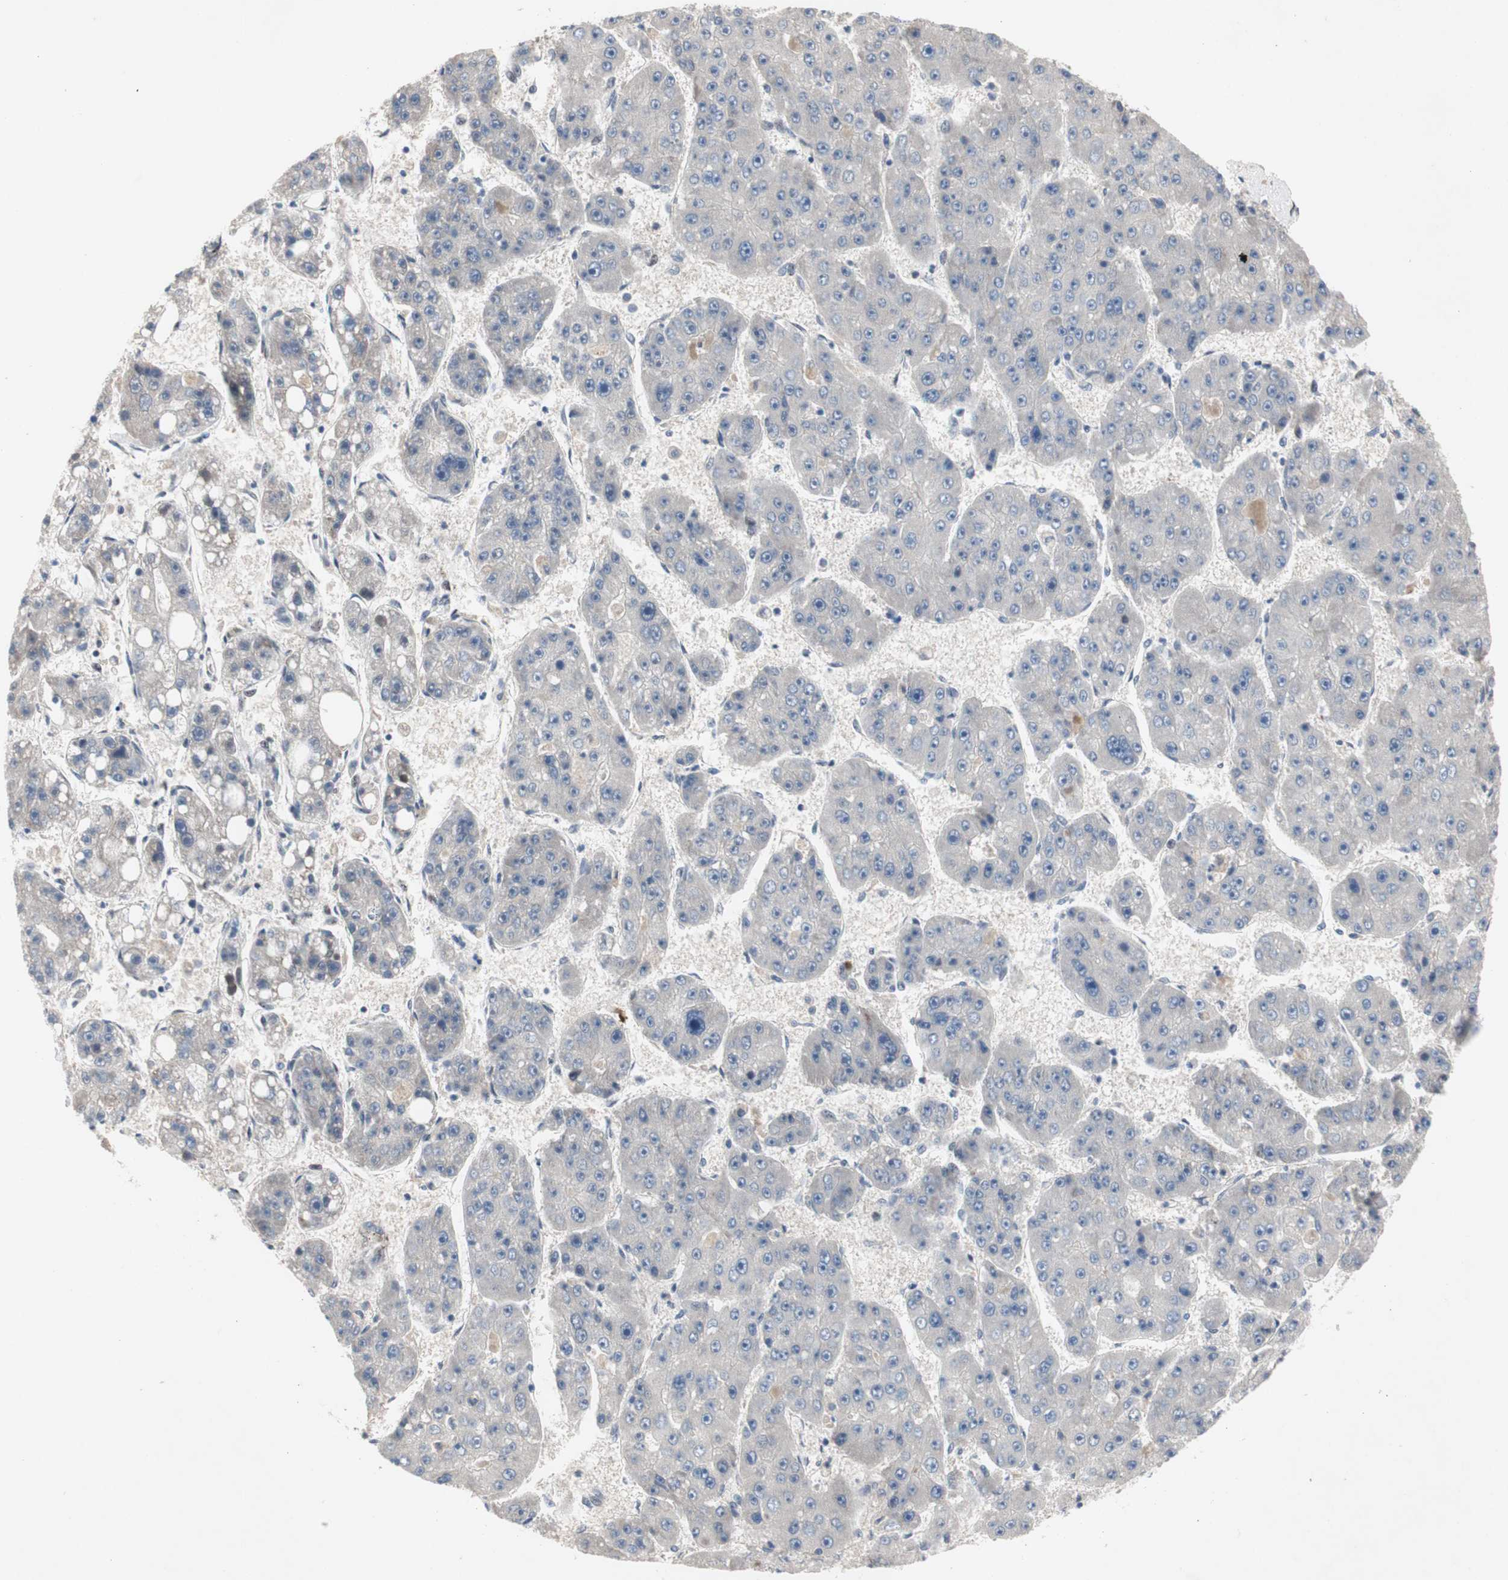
{"staining": {"intensity": "negative", "quantity": "none", "location": "none"}, "tissue": "liver cancer", "cell_type": "Tumor cells", "image_type": "cancer", "snomed": [{"axis": "morphology", "description": "Carcinoma, Hepatocellular, NOS"}, {"axis": "topography", "description": "Liver"}], "caption": "The IHC histopathology image has no significant positivity in tumor cells of liver cancer (hepatocellular carcinoma) tissue.", "gene": "SOX7", "patient": {"sex": "female", "age": 61}}